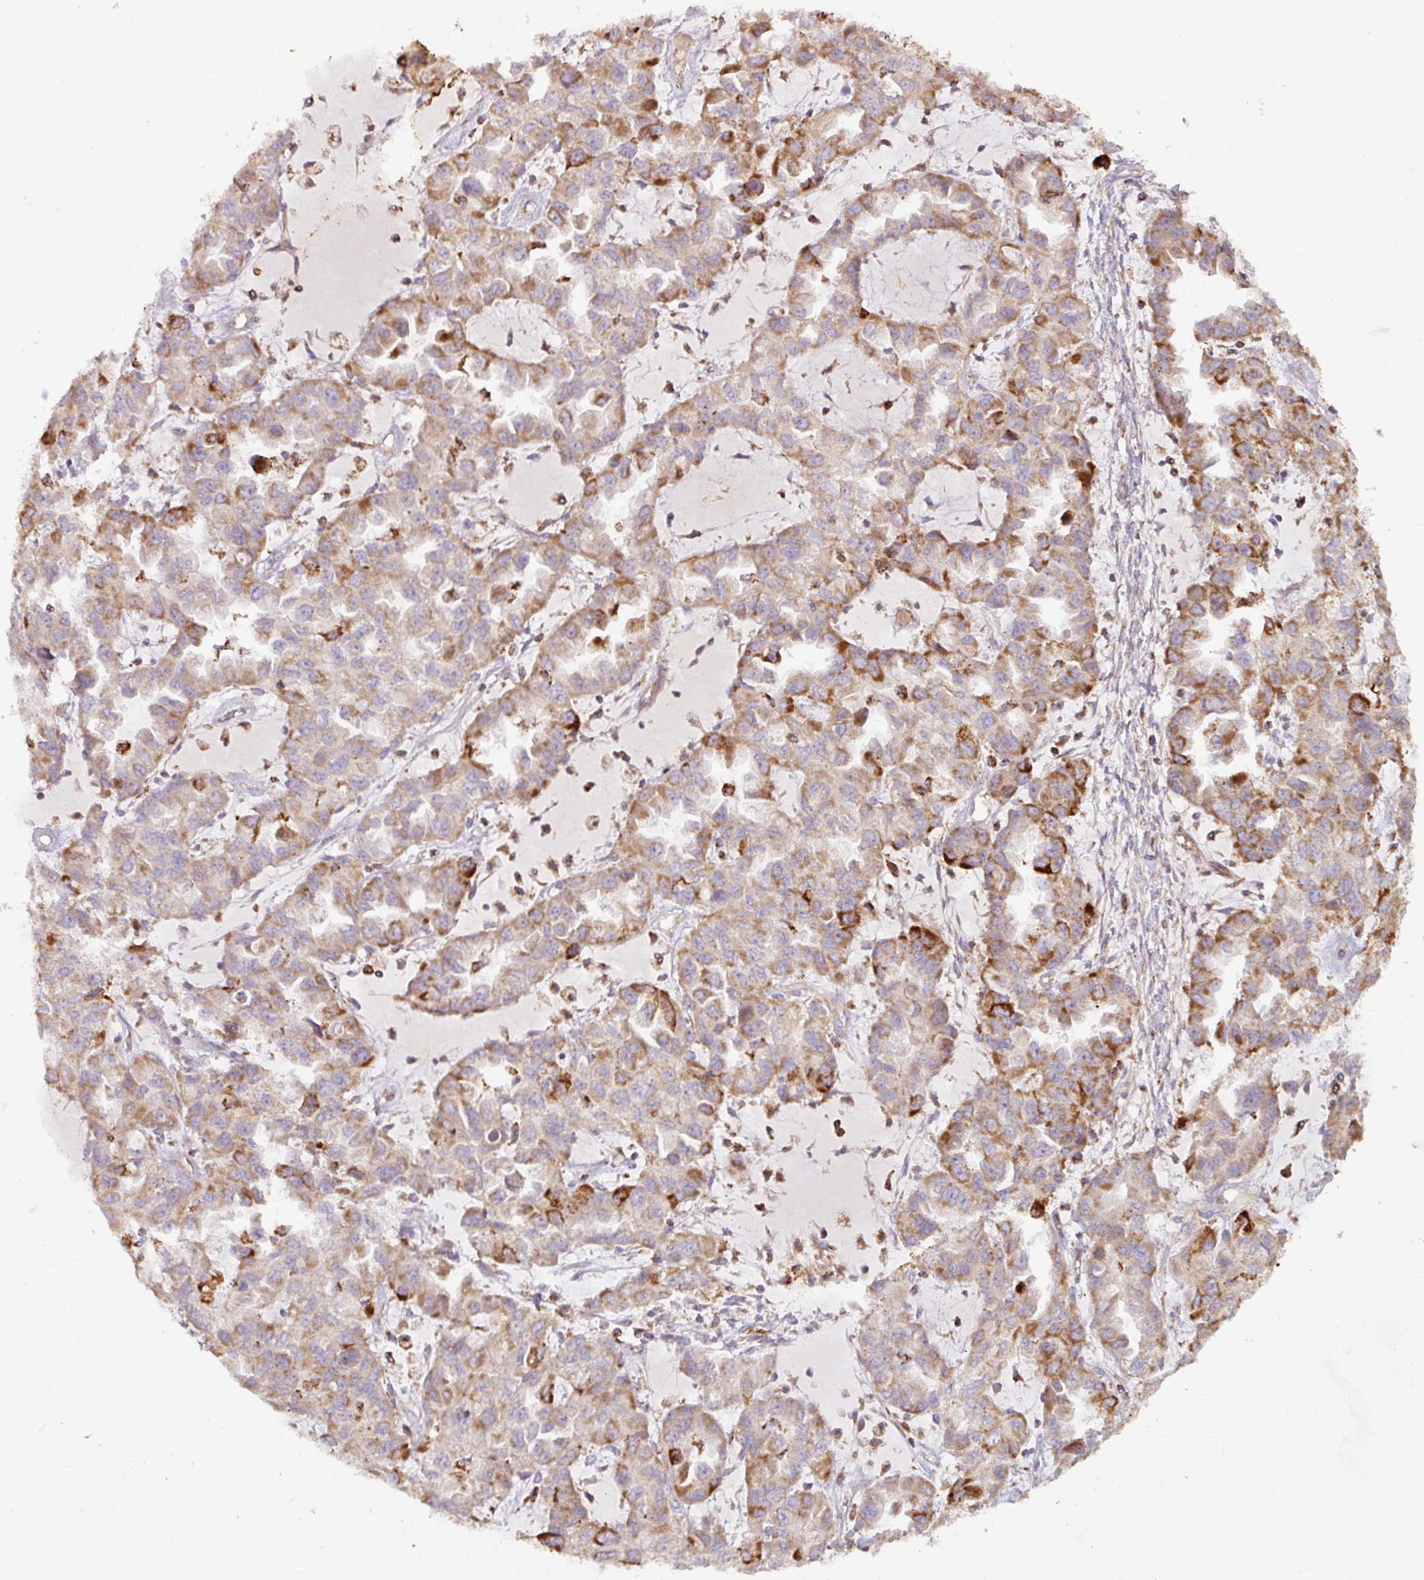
{"staining": {"intensity": "moderate", "quantity": "25%-75%", "location": "cytoplasmic/membranous"}, "tissue": "ovarian cancer", "cell_type": "Tumor cells", "image_type": "cancer", "snomed": [{"axis": "morphology", "description": "Cystadenocarcinoma, serous, NOS"}, {"axis": "topography", "description": "Ovary"}], "caption": "About 25%-75% of tumor cells in human ovarian cancer reveal moderate cytoplasmic/membranous protein positivity as visualized by brown immunohistochemical staining.", "gene": "SQOR", "patient": {"sex": "female", "age": 84}}